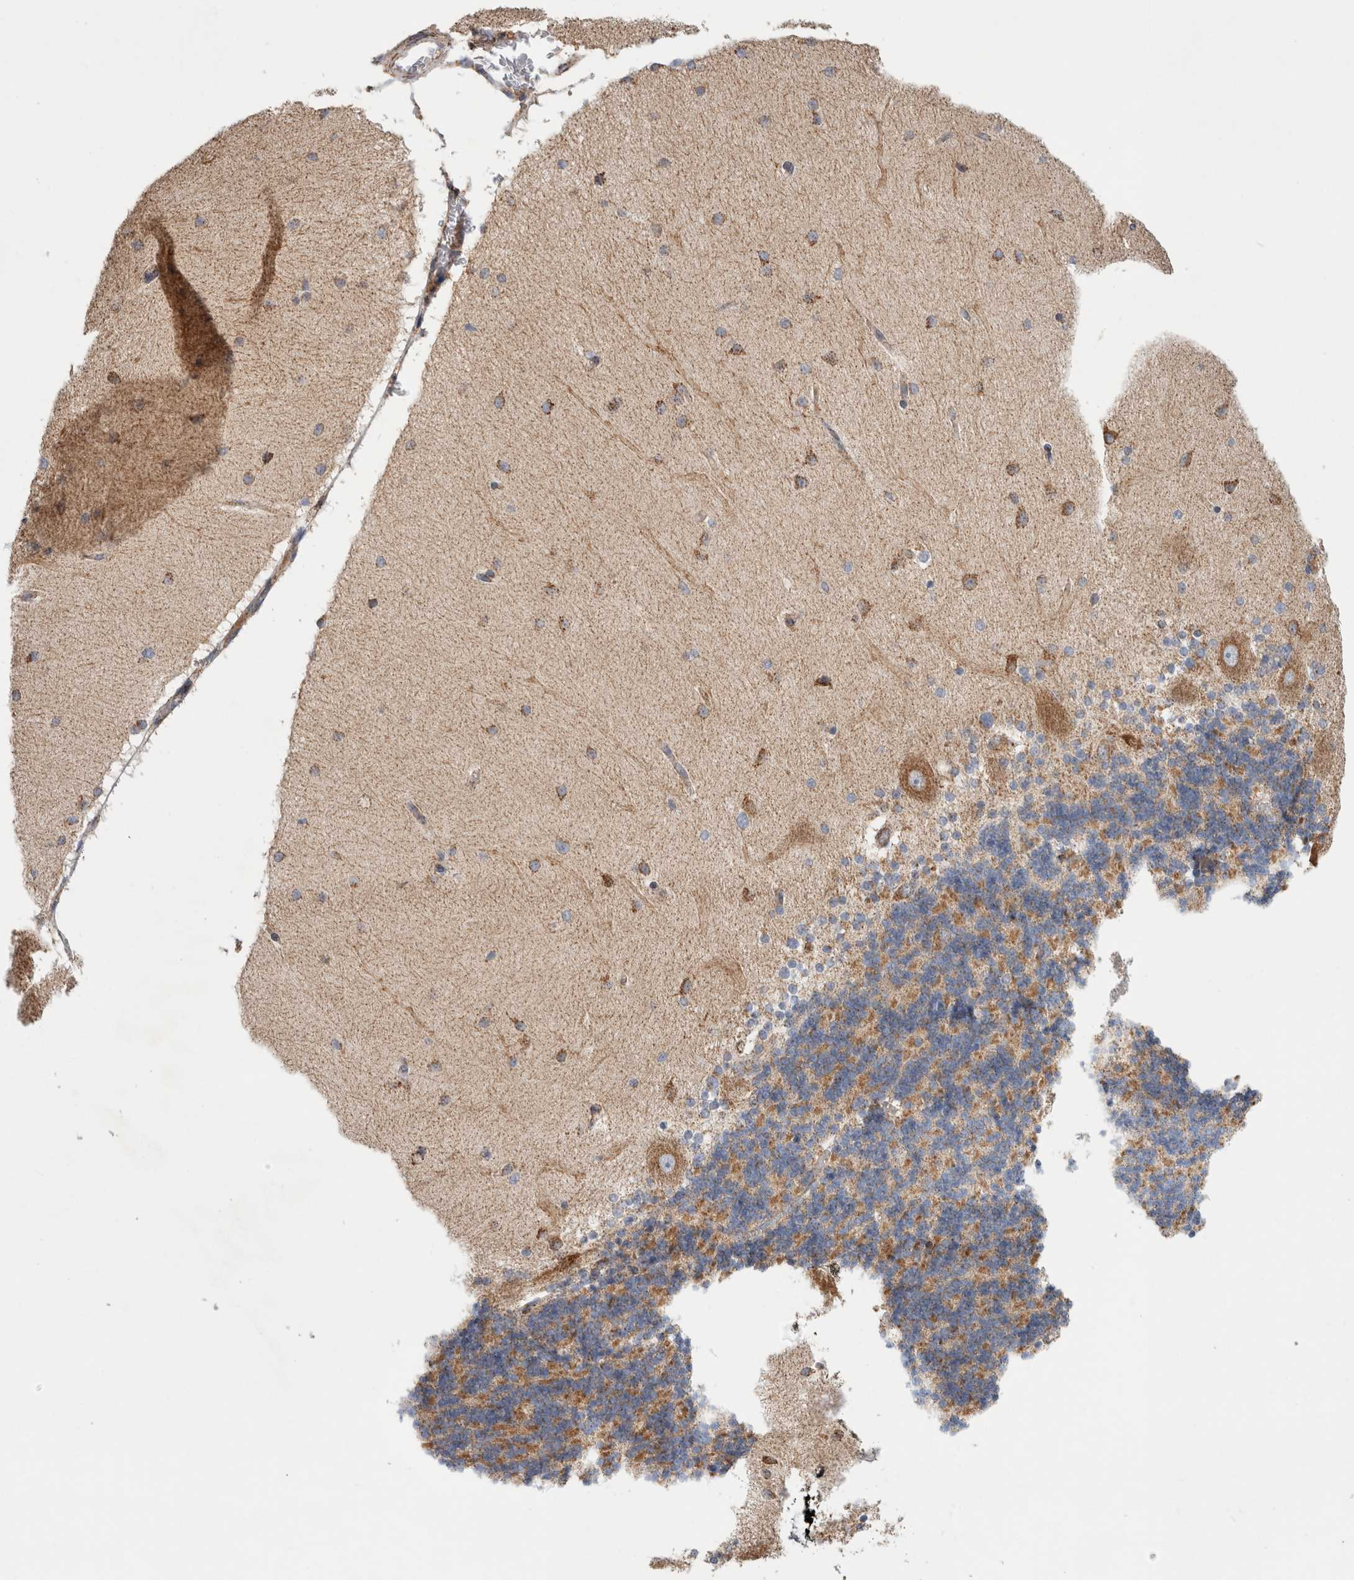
{"staining": {"intensity": "moderate", "quantity": "<25%", "location": "cytoplasmic/membranous"}, "tissue": "cerebellum", "cell_type": "Cells in granular layer", "image_type": "normal", "snomed": [{"axis": "morphology", "description": "Normal tissue, NOS"}, {"axis": "topography", "description": "Cerebellum"}], "caption": "High-power microscopy captured an IHC histopathology image of benign cerebellum, revealing moderate cytoplasmic/membranous expression in approximately <25% of cells in granular layer.", "gene": "IARS2", "patient": {"sex": "female", "age": 54}}